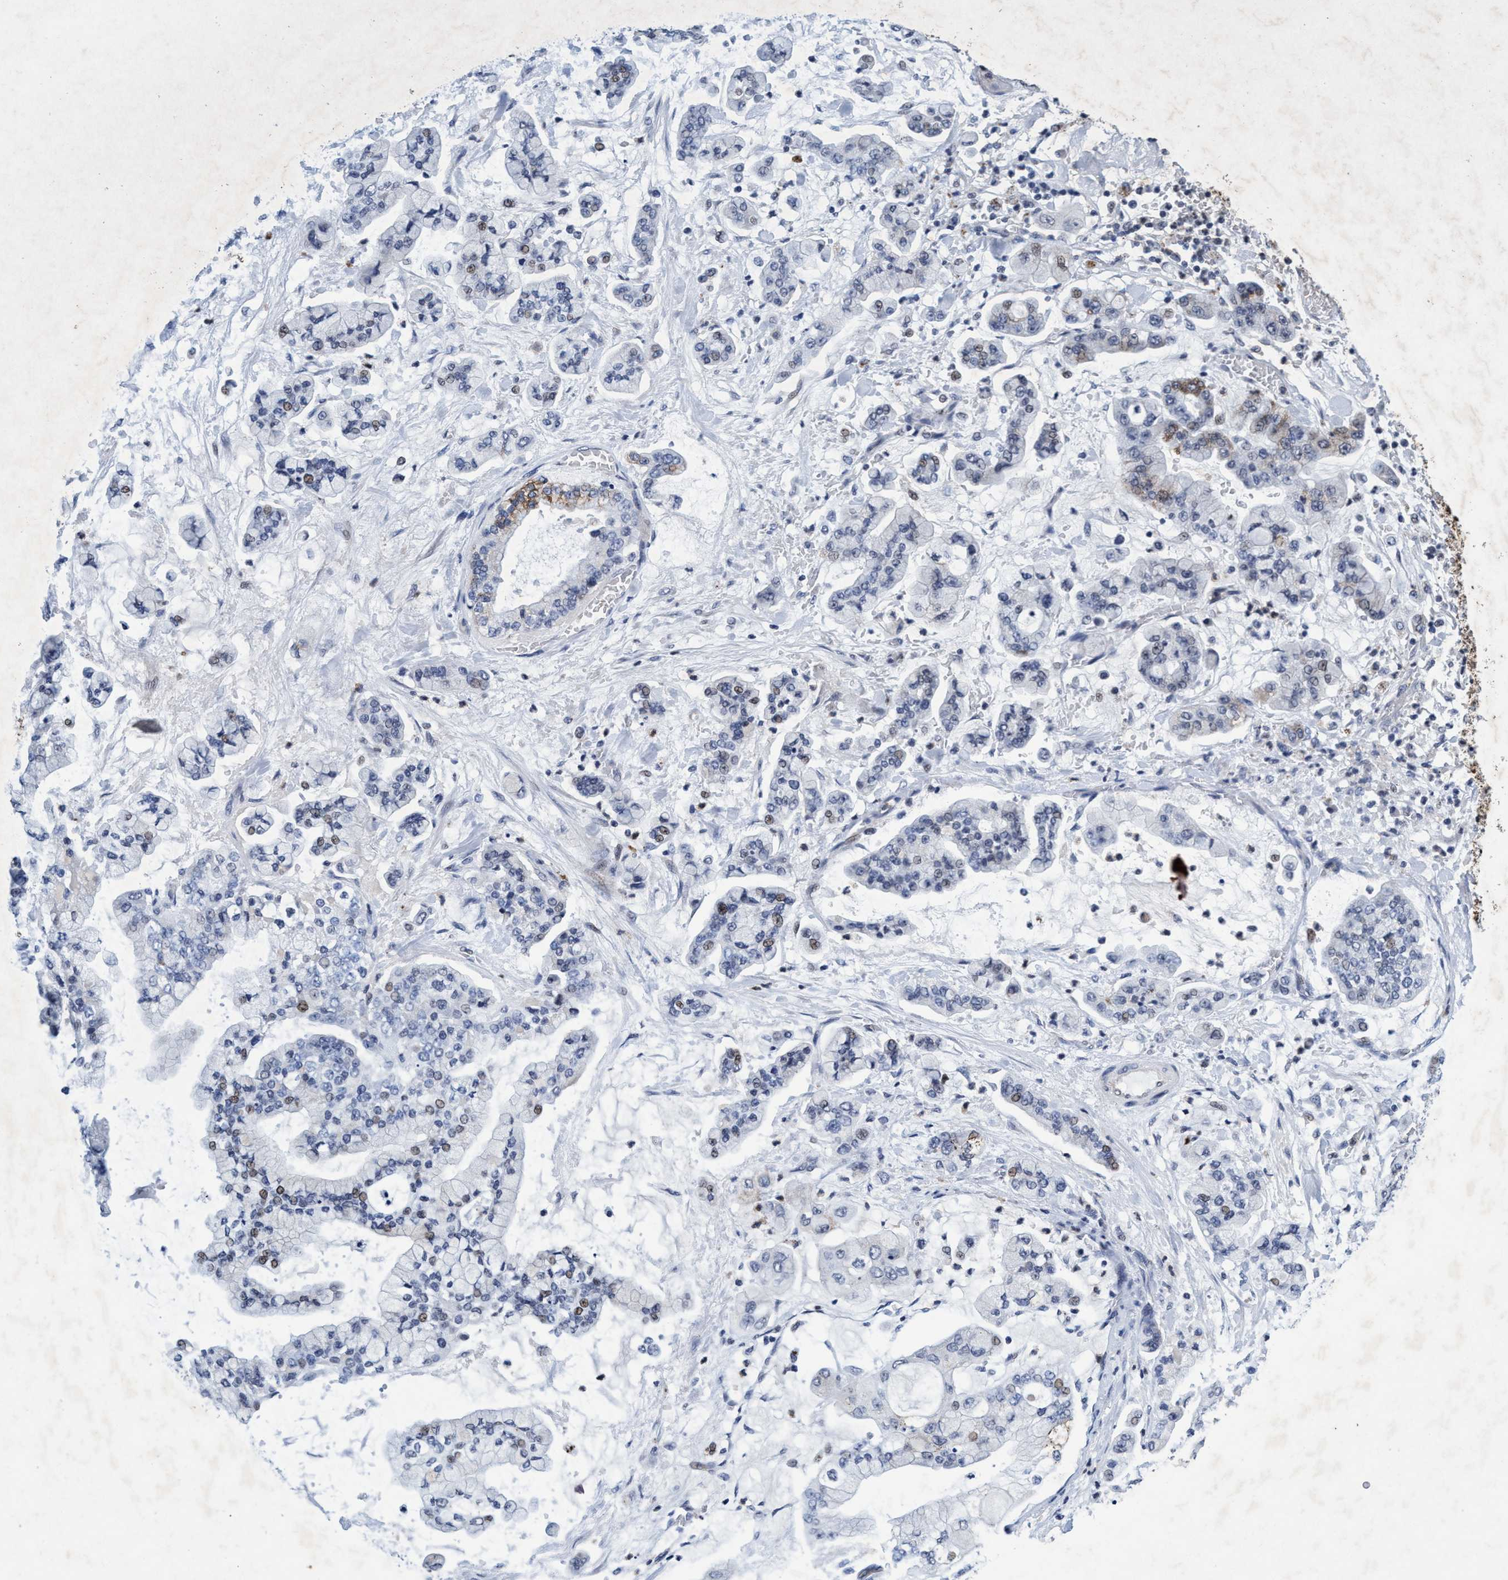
{"staining": {"intensity": "moderate", "quantity": "<25%", "location": "cytoplasmic/membranous,nuclear"}, "tissue": "stomach cancer", "cell_type": "Tumor cells", "image_type": "cancer", "snomed": [{"axis": "morphology", "description": "Normal tissue, NOS"}, {"axis": "morphology", "description": "Adenocarcinoma, NOS"}, {"axis": "topography", "description": "Stomach, upper"}, {"axis": "topography", "description": "Stomach"}], "caption": "A brown stain highlights moderate cytoplasmic/membranous and nuclear staining of a protein in human stomach cancer tumor cells. Nuclei are stained in blue.", "gene": "GRB14", "patient": {"sex": "male", "age": 76}}